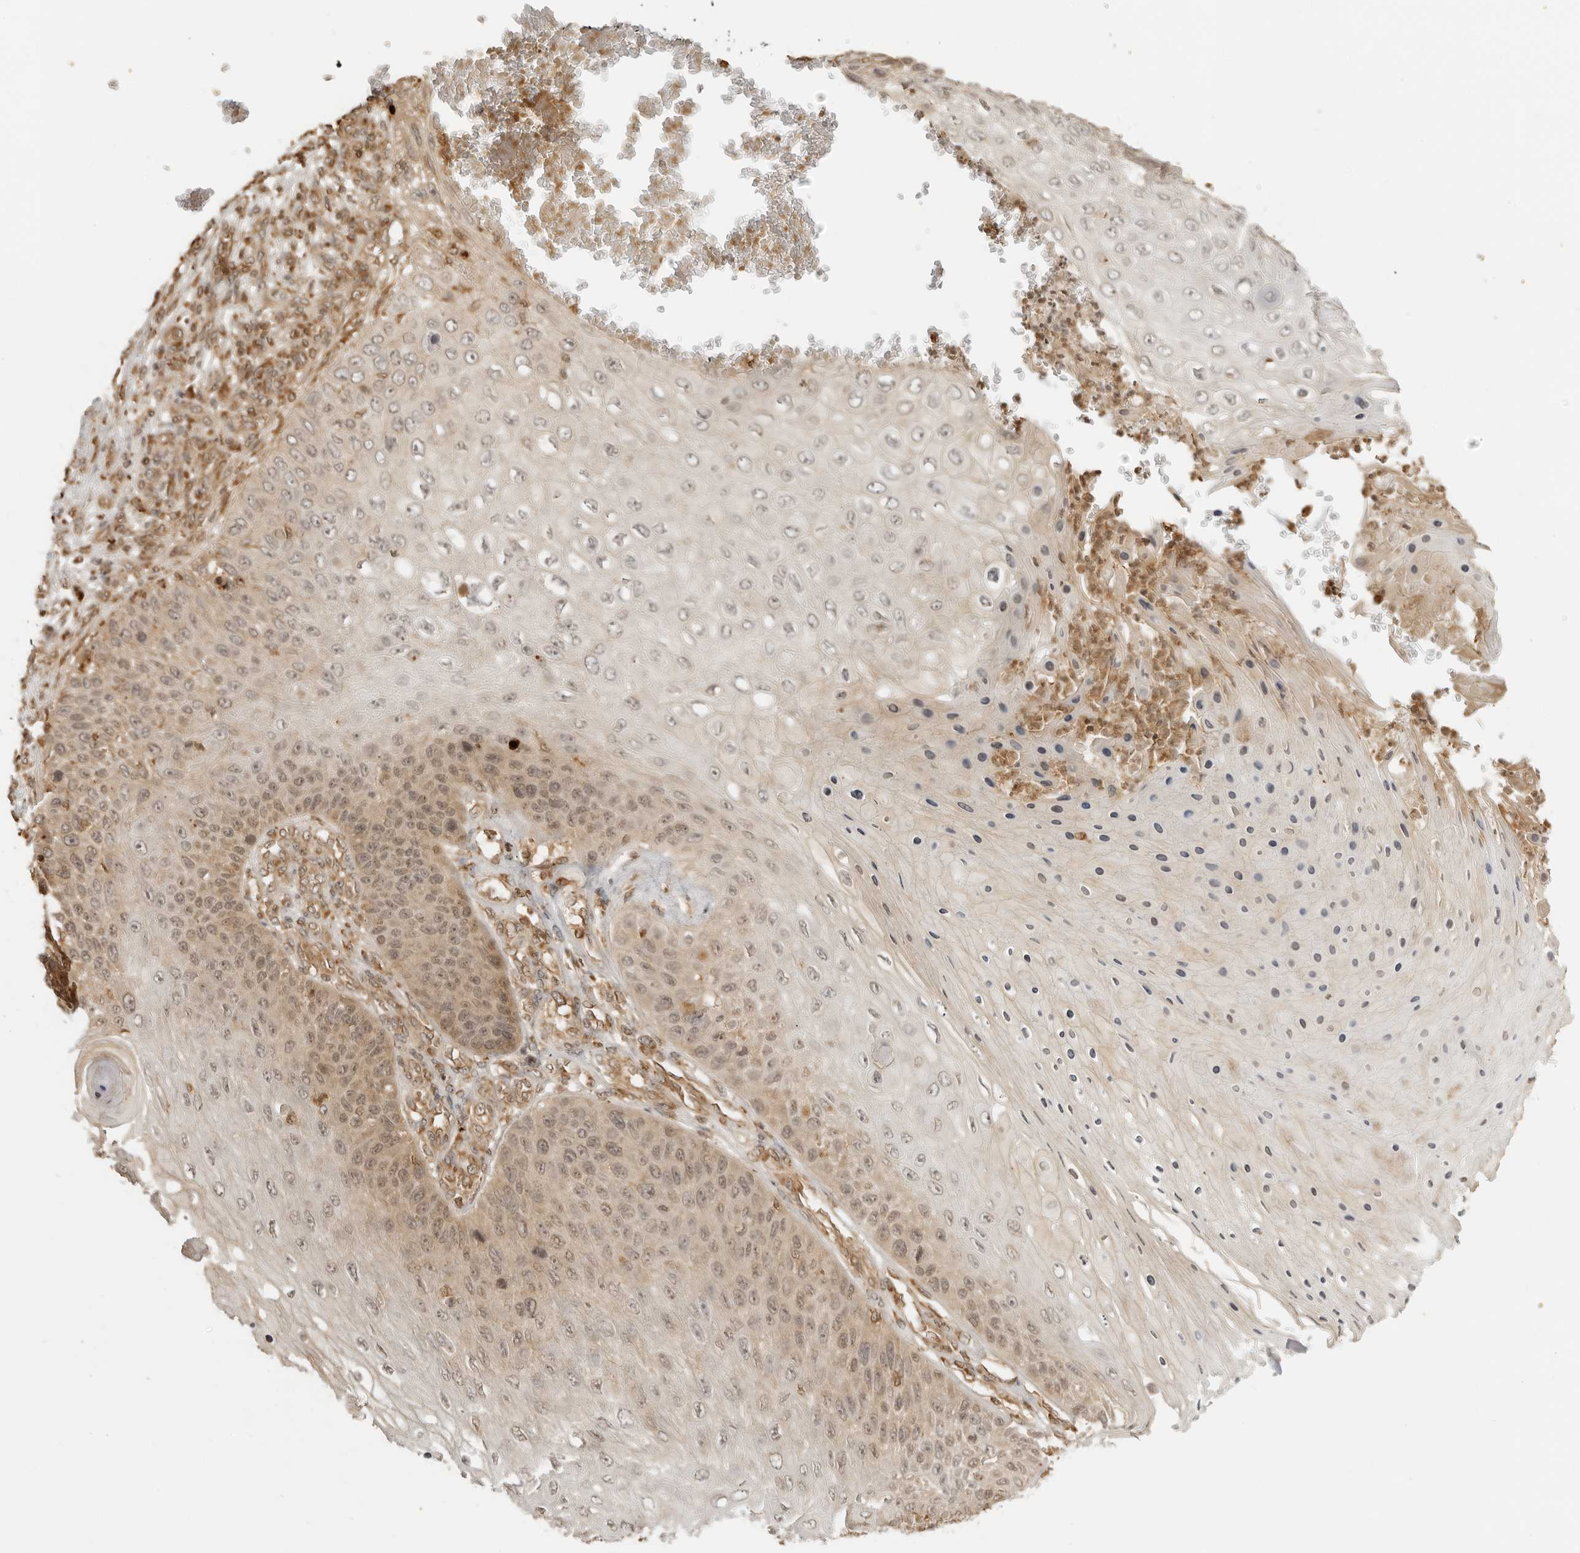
{"staining": {"intensity": "weak", "quantity": "25%-75%", "location": "cytoplasmic/membranous,nuclear"}, "tissue": "skin cancer", "cell_type": "Tumor cells", "image_type": "cancer", "snomed": [{"axis": "morphology", "description": "Squamous cell carcinoma, NOS"}, {"axis": "topography", "description": "Skin"}], "caption": "A low amount of weak cytoplasmic/membranous and nuclear staining is seen in approximately 25%-75% of tumor cells in skin cancer tissue.", "gene": "IKBKE", "patient": {"sex": "female", "age": 88}}